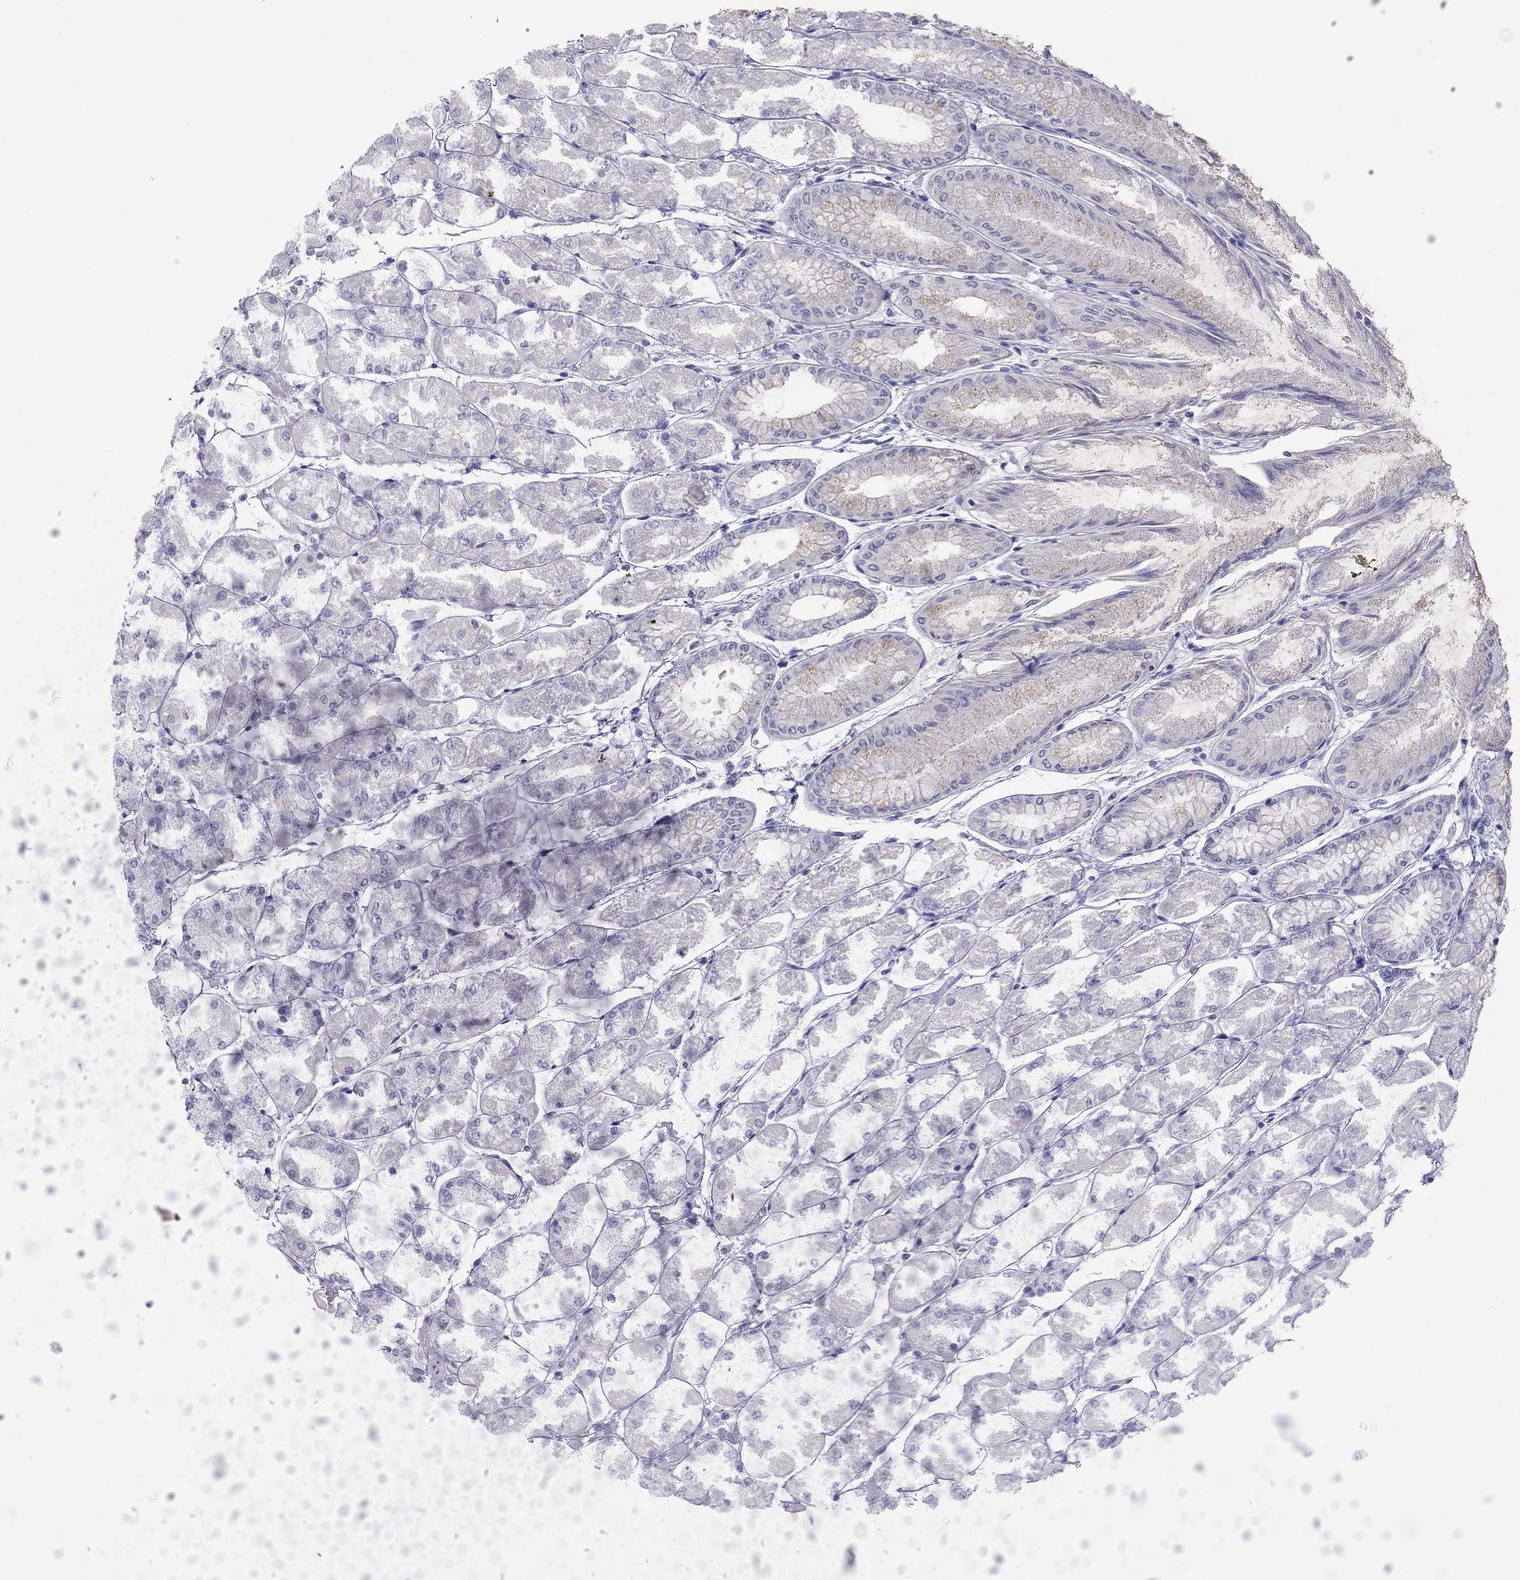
{"staining": {"intensity": "negative", "quantity": "none", "location": "none"}, "tissue": "stomach", "cell_type": "Glandular cells", "image_type": "normal", "snomed": [{"axis": "morphology", "description": "Normal tissue, NOS"}, {"axis": "topography", "description": "Stomach, upper"}], "caption": "The image exhibits no staining of glandular cells in unremarkable stomach.", "gene": "CHRNB3", "patient": {"sex": "male", "age": 60}}